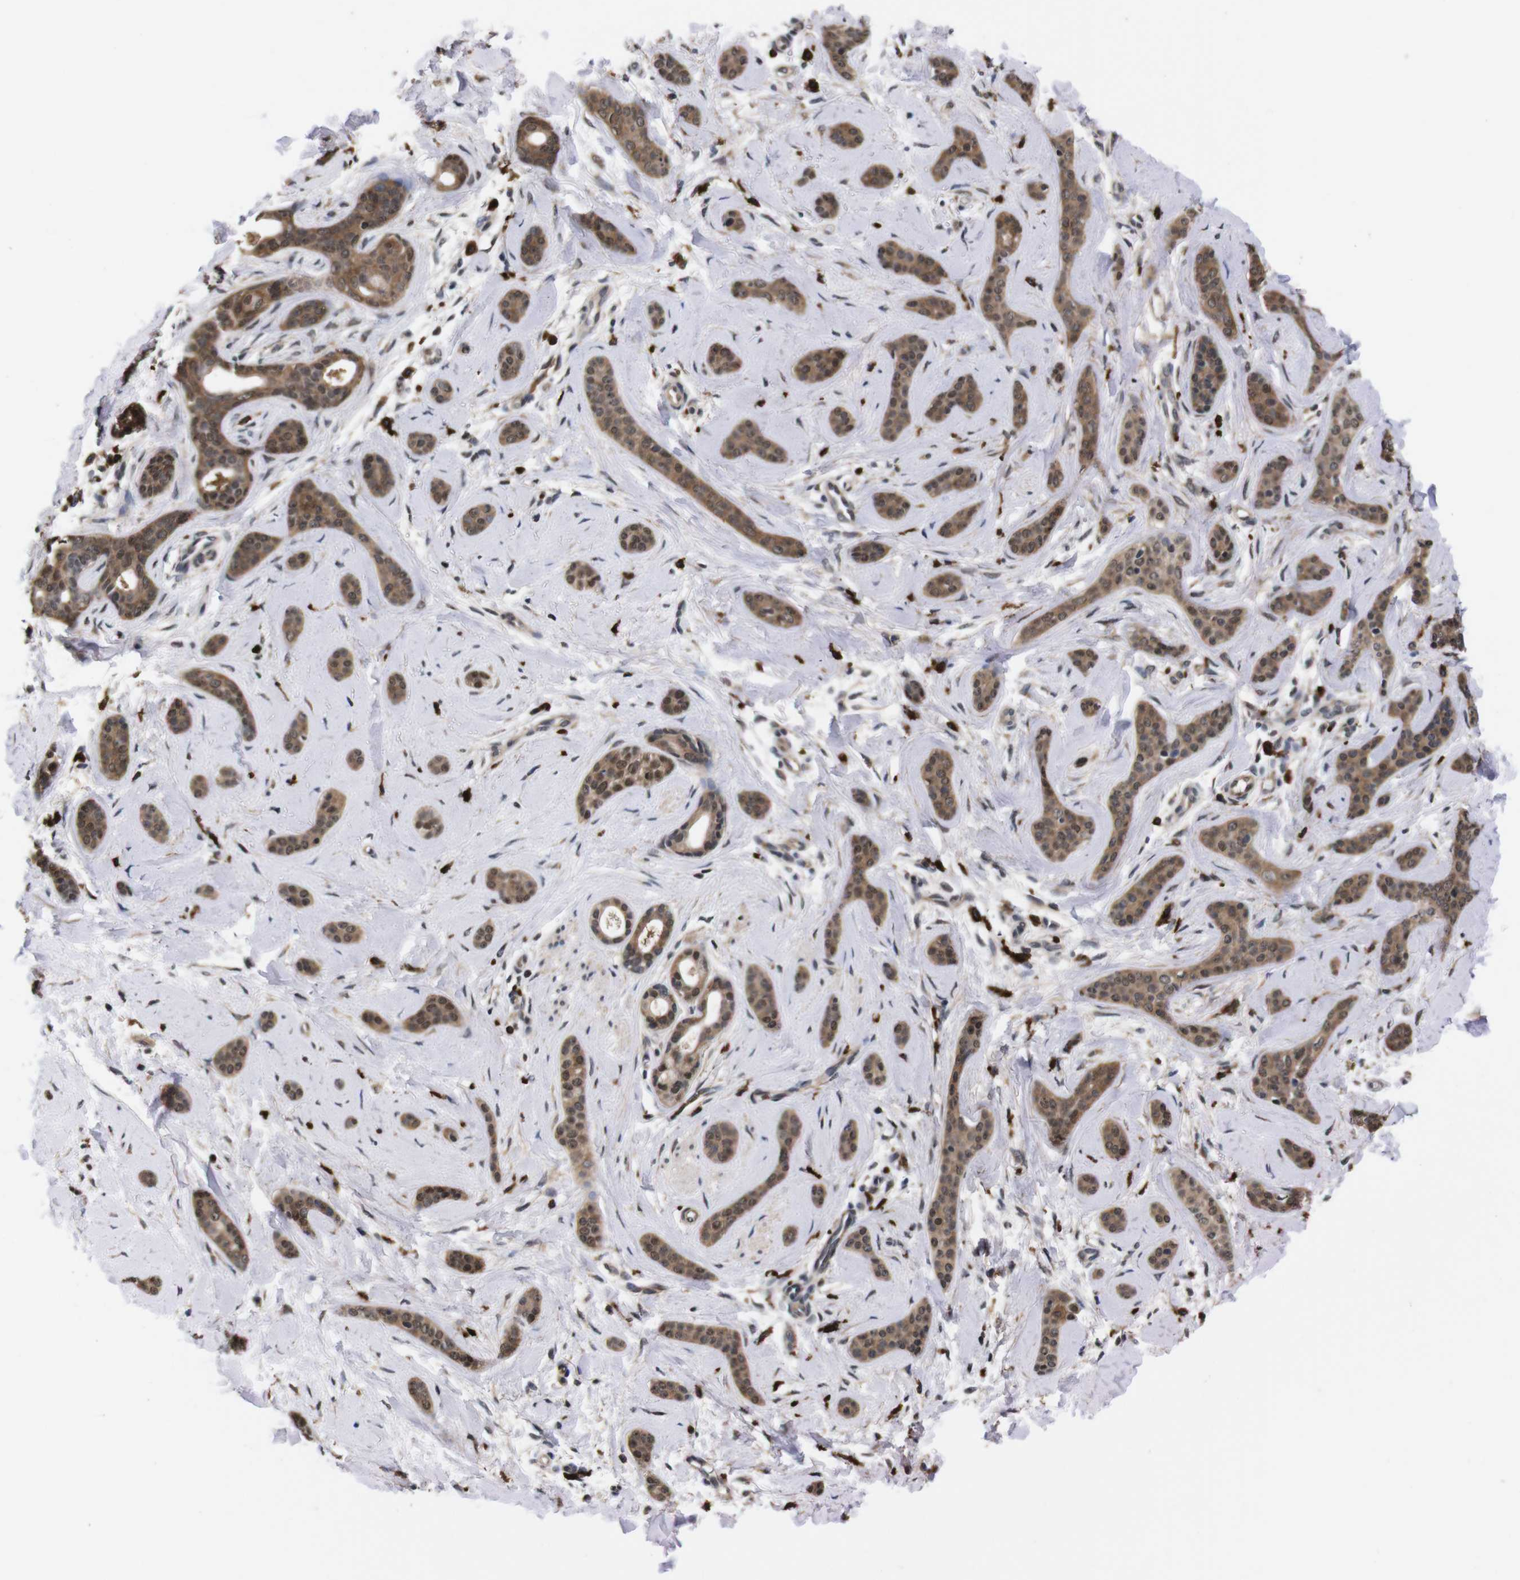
{"staining": {"intensity": "moderate", "quantity": ">75%", "location": "cytoplasmic/membranous,nuclear"}, "tissue": "skin cancer", "cell_type": "Tumor cells", "image_type": "cancer", "snomed": [{"axis": "morphology", "description": "Basal cell carcinoma"}, {"axis": "morphology", "description": "Adnexal tumor, benign"}, {"axis": "topography", "description": "Skin"}], "caption": "Benign adnexal tumor (skin) stained with immunohistochemistry demonstrates moderate cytoplasmic/membranous and nuclear staining in about >75% of tumor cells.", "gene": "UBQLN2", "patient": {"sex": "female", "age": 42}}